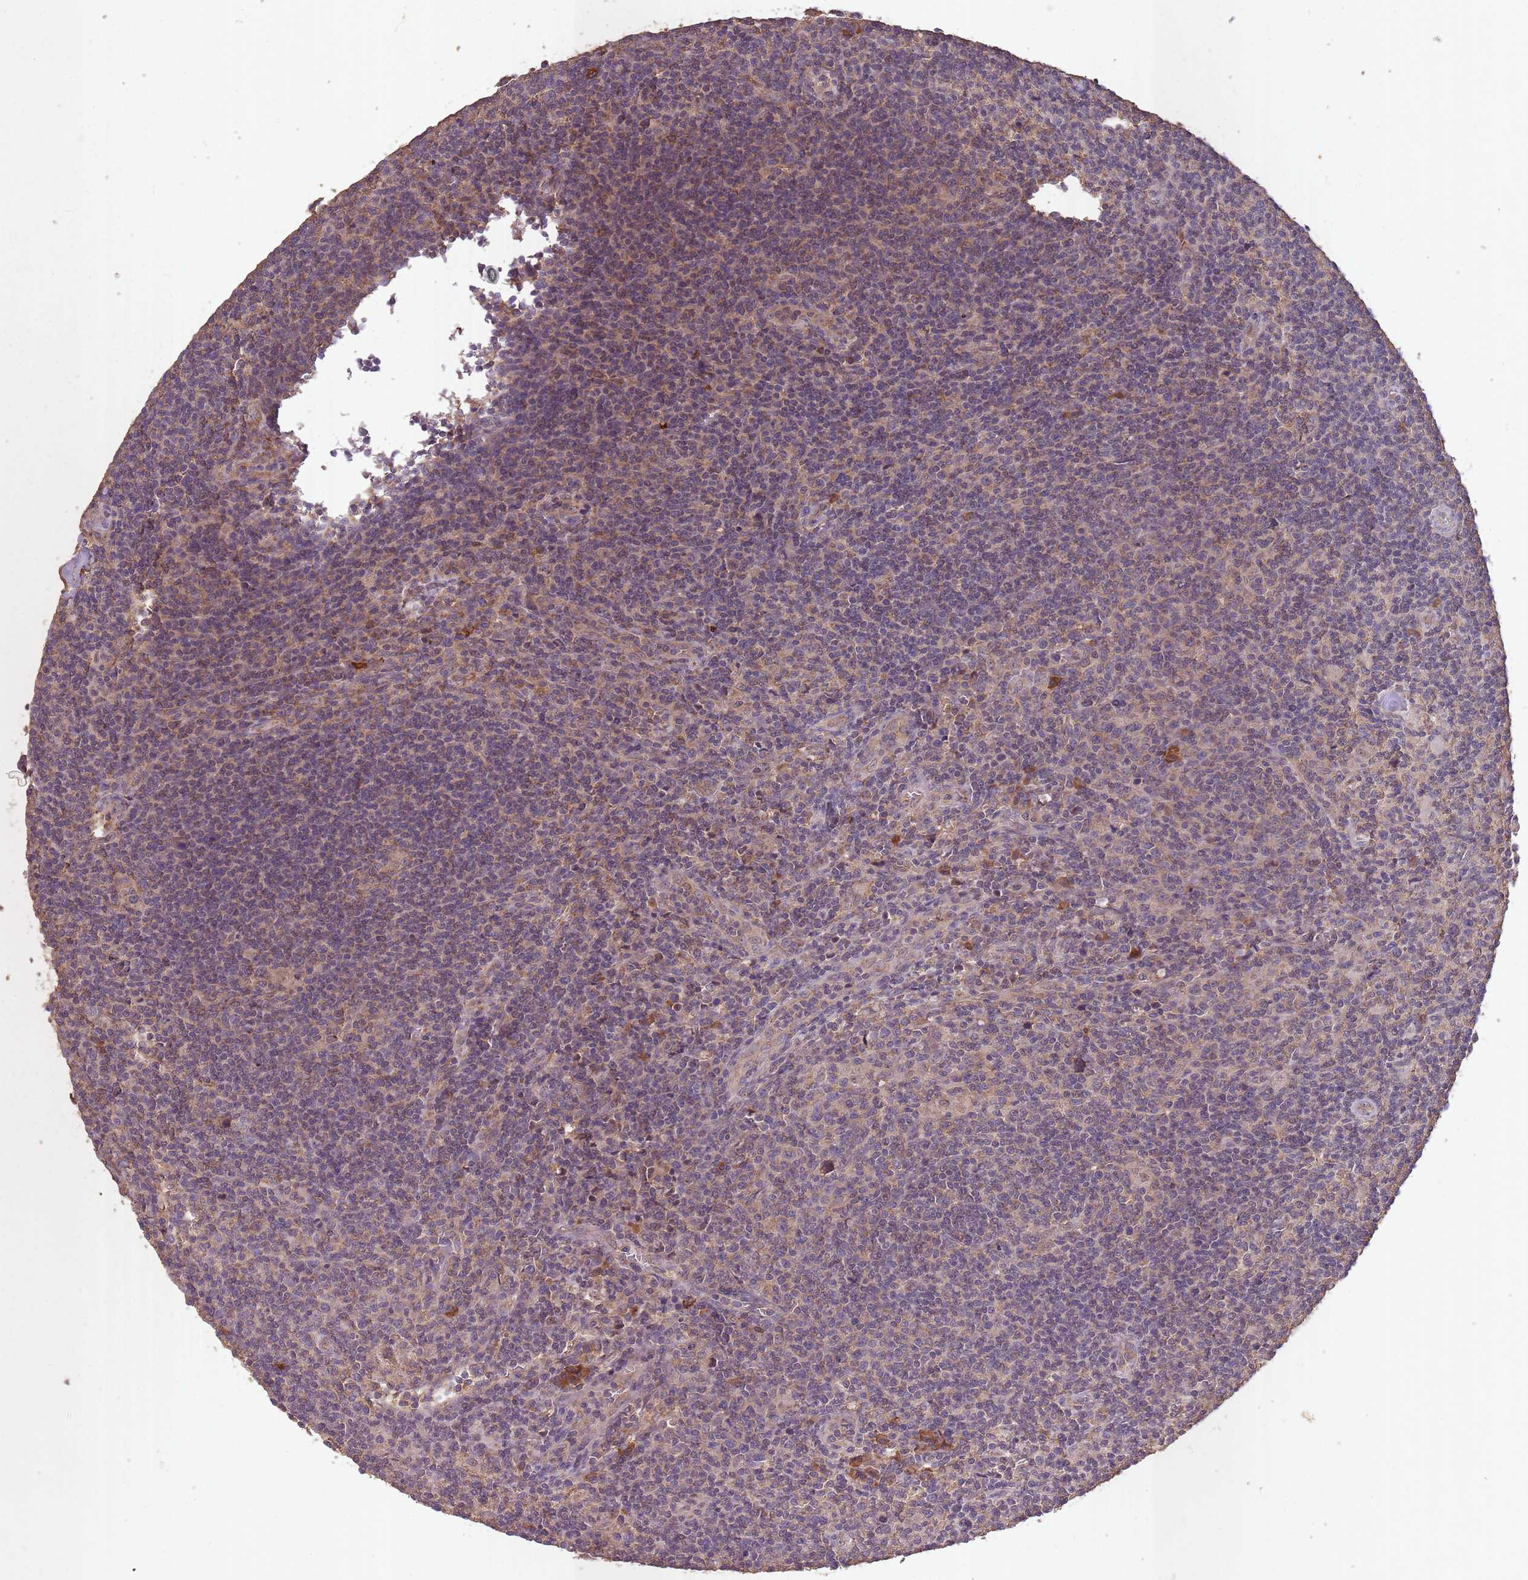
{"staining": {"intensity": "negative", "quantity": "none", "location": "none"}, "tissue": "lymphoma", "cell_type": "Tumor cells", "image_type": "cancer", "snomed": [{"axis": "morphology", "description": "Hodgkin's disease, NOS"}, {"axis": "topography", "description": "Lymph node"}], "caption": "Immunohistochemical staining of human Hodgkin's disease shows no significant expression in tumor cells.", "gene": "SANBR", "patient": {"sex": "male", "age": 83}}